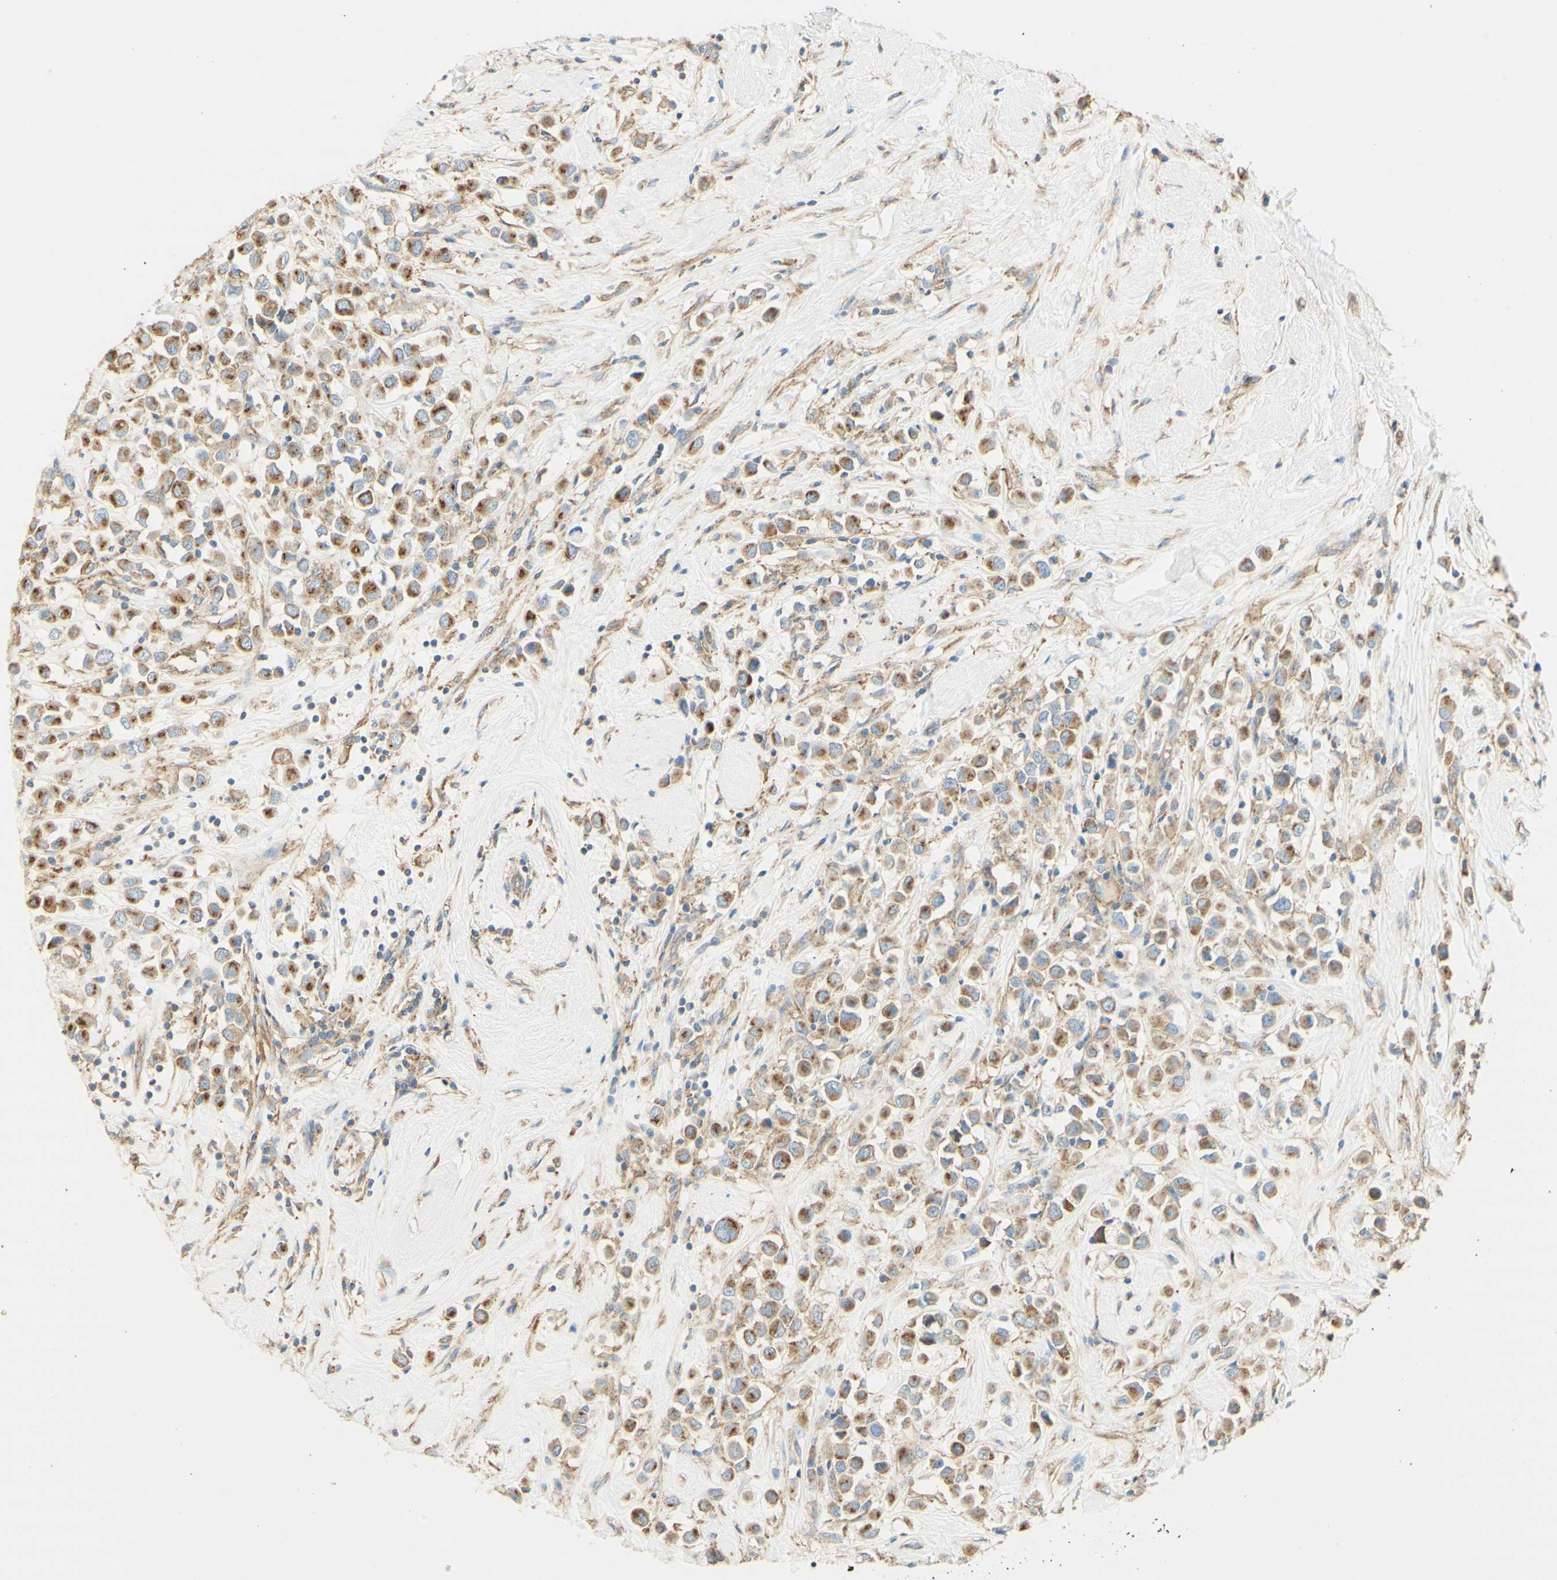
{"staining": {"intensity": "moderate", "quantity": ">75%", "location": "cytoplasmic/membranous"}, "tissue": "breast cancer", "cell_type": "Tumor cells", "image_type": "cancer", "snomed": [{"axis": "morphology", "description": "Duct carcinoma"}, {"axis": "topography", "description": "Breast"}], "caption": "An immunohistochemistry (IHC) photomicrograph of tumor tissue is shown. Protein staining in brown shows moderate cytoplasmic/membranous positivity in breast cancer (intraductal carcinoma) within tumor cells.", "gene": "CLTC", "patient": {"sex": "female", "age": 61}}